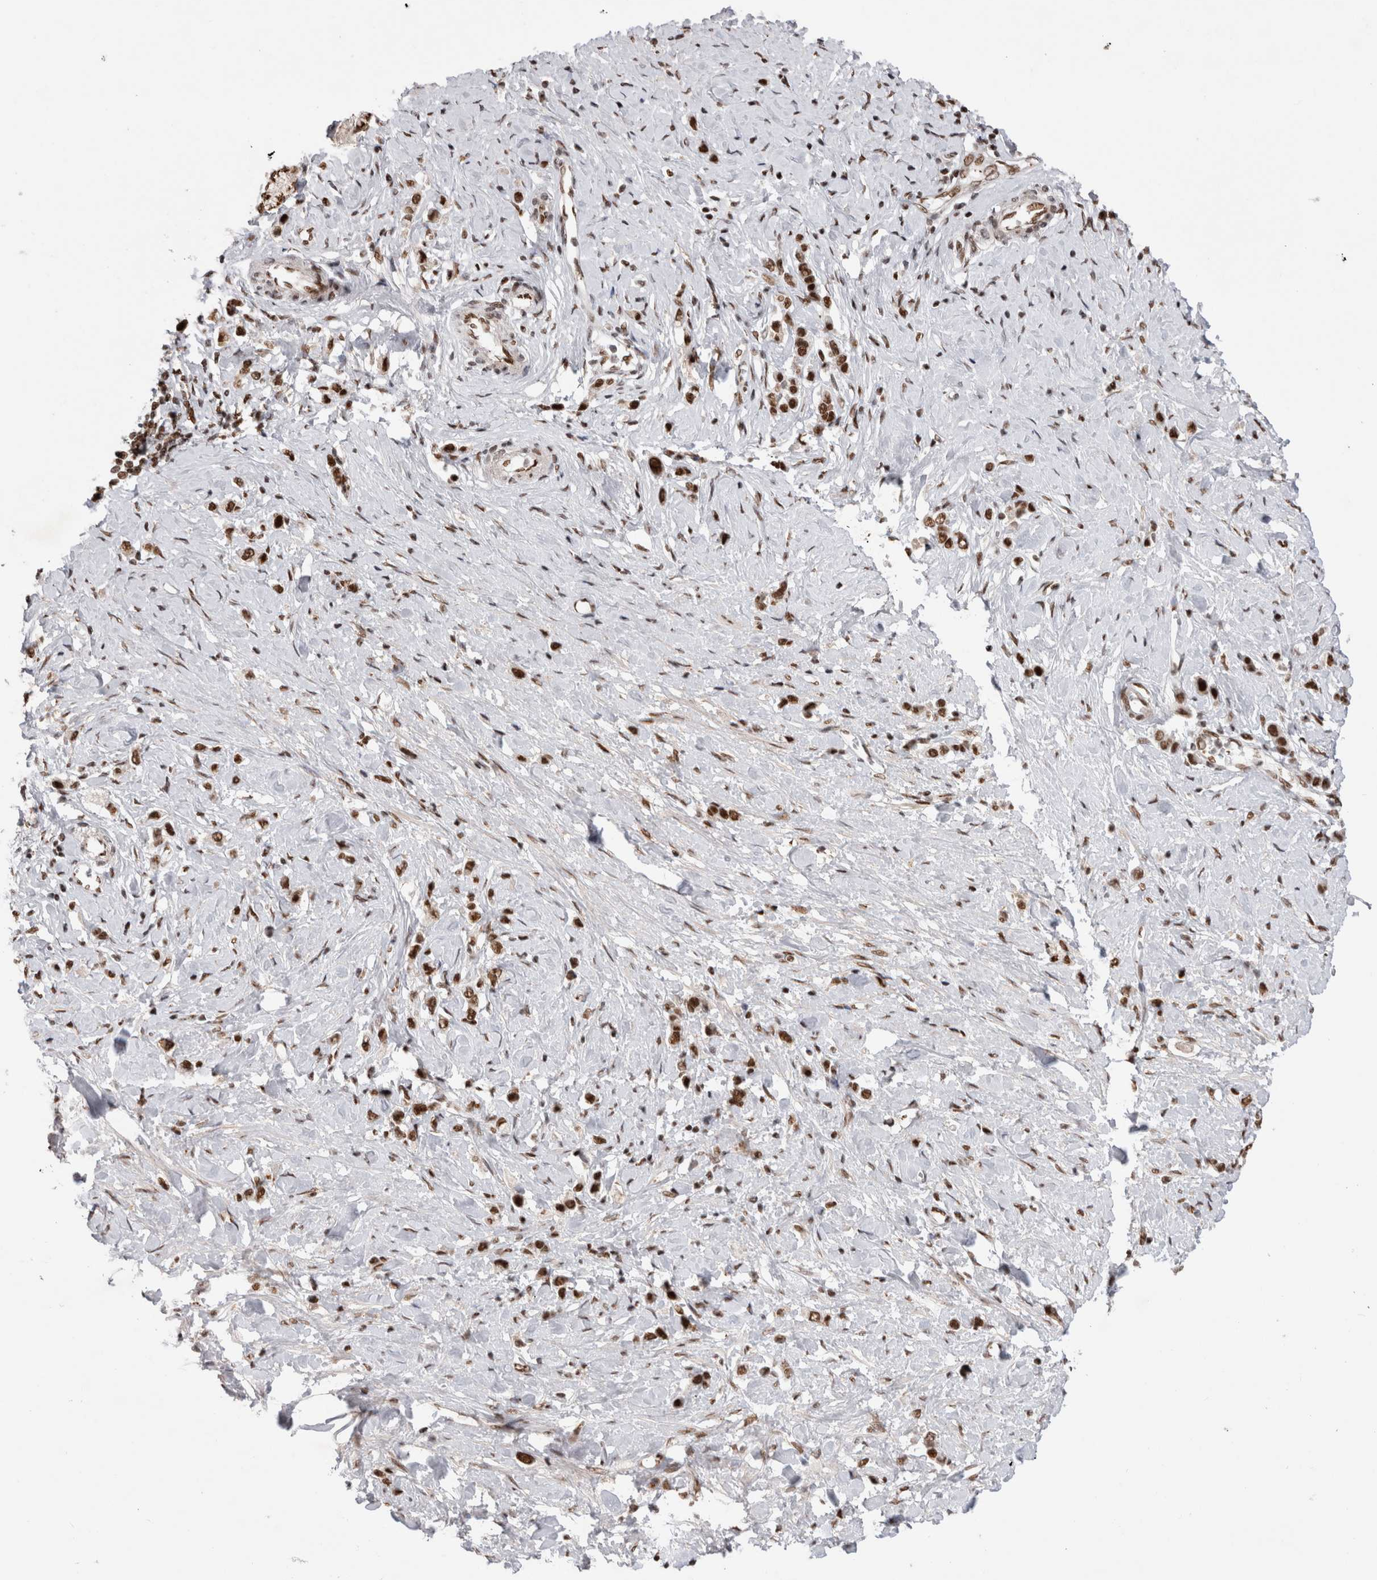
{"staining": {"intensity": "strong", "quantity": ">75%", "location": "nuclear"}, "tissue": "stomach cancer", "cell_type": "Tumor cells", "image_type": "cancer", "snomed": [{"axis": "morphology", "description": "Adenocarcinoma, NOS"}, {"axis": "topography", "description": "Stomach"}], "caption": "Stomach cancer (adenocarcinoma) tissue shows strong nuclear positivity in approximately >75% of tumor cells, visualized by immunohistochemistry.", "gene": "EYA2", "patient": {"sex": "female", "age": 65}}